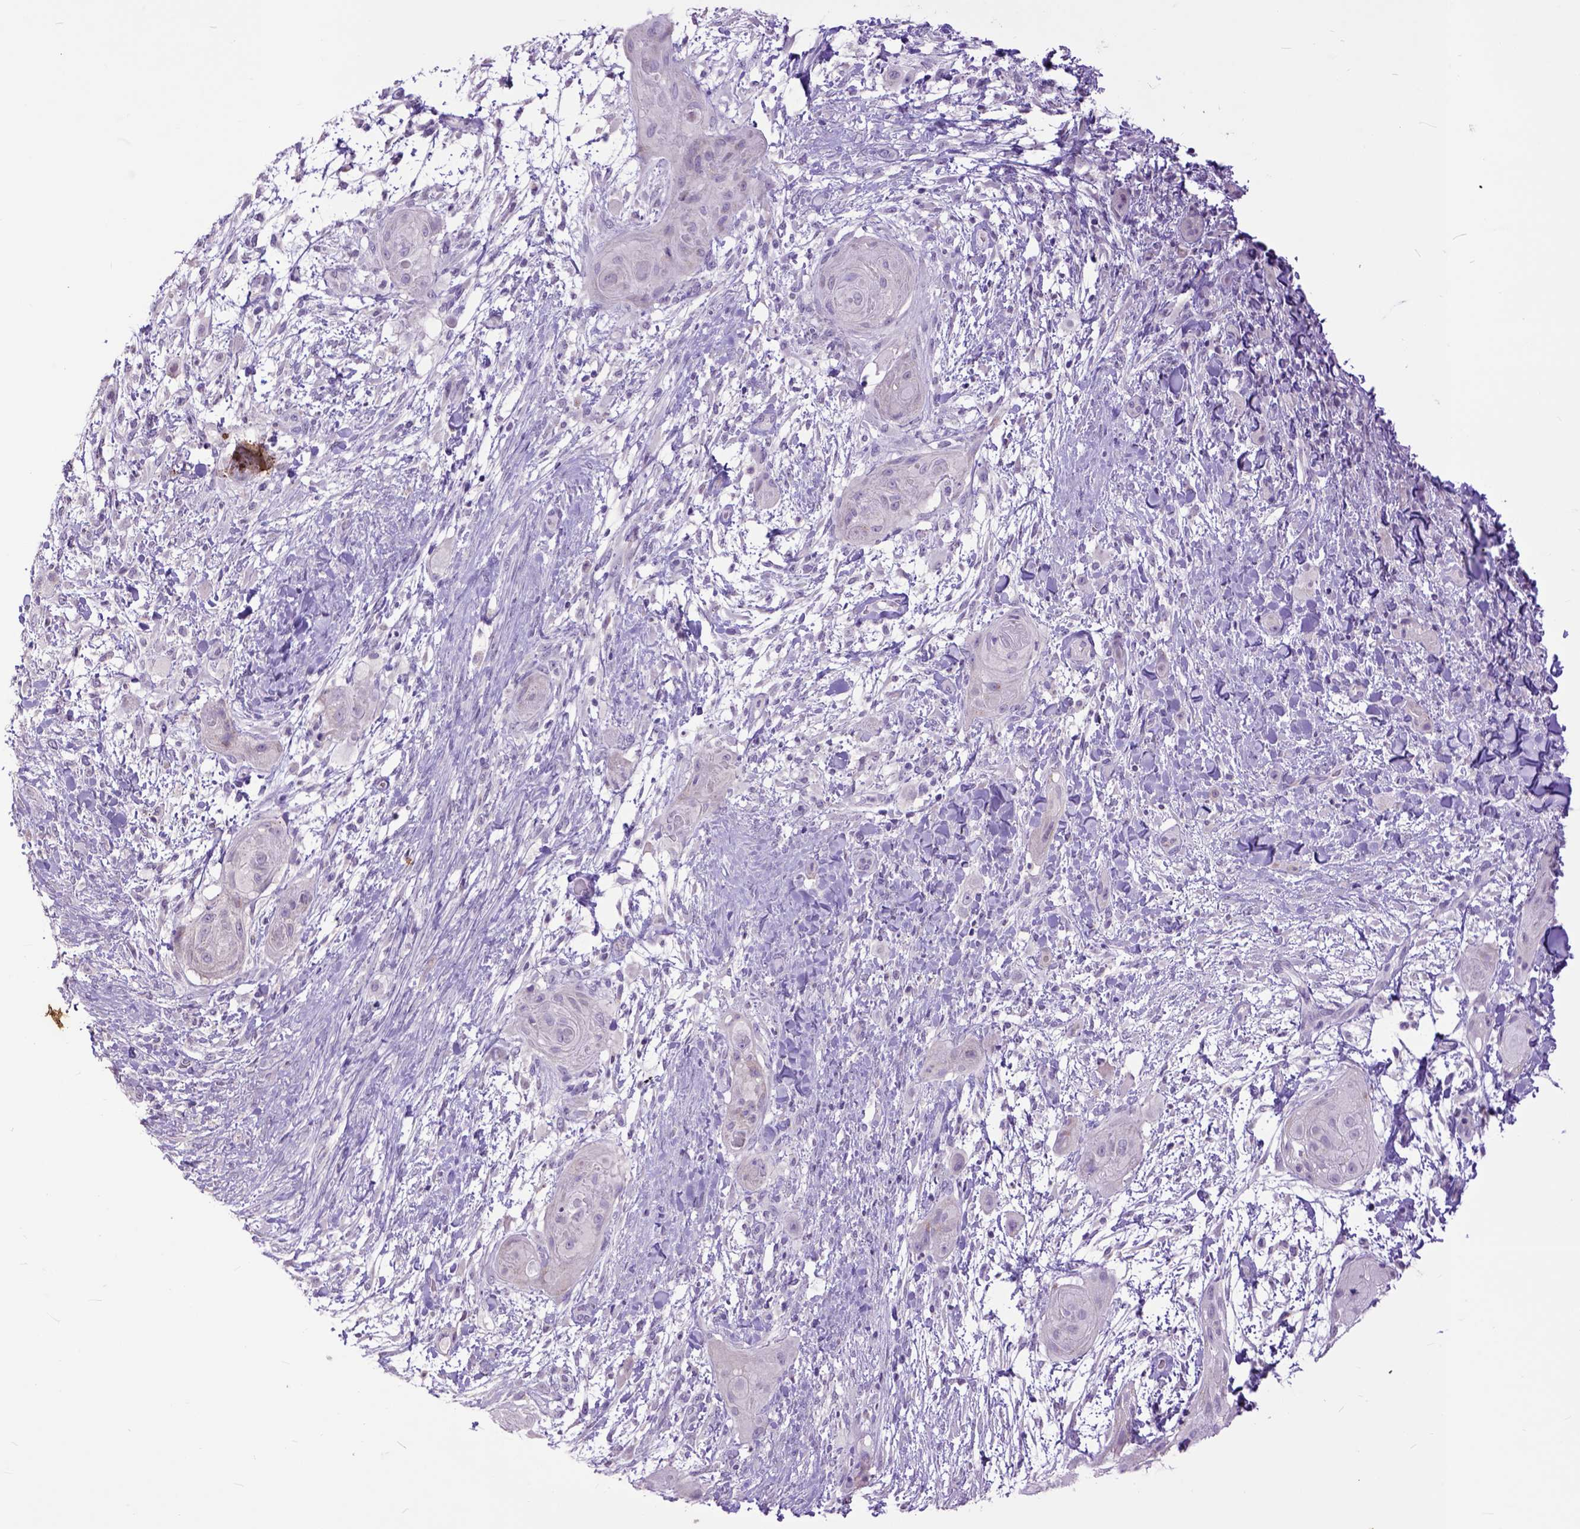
{"staining": {"intensity": "negative", "quantity": "none", "location": "none"}, "tissue": "skin cancer", "cell_type": "Tumor cells", "image_type": "cancer", "snomed": [{"axis": "morphology", "description": "Squamous cell carcinoma, NOS"}, {"axis": "topography", "description": "Skin"}], "caption": "The image demonstrates no significant expression in tumor cells of skin squamous cell carcinoma.", "gene": "RAB25", "patient": {"sex": "male", "age": 62}}